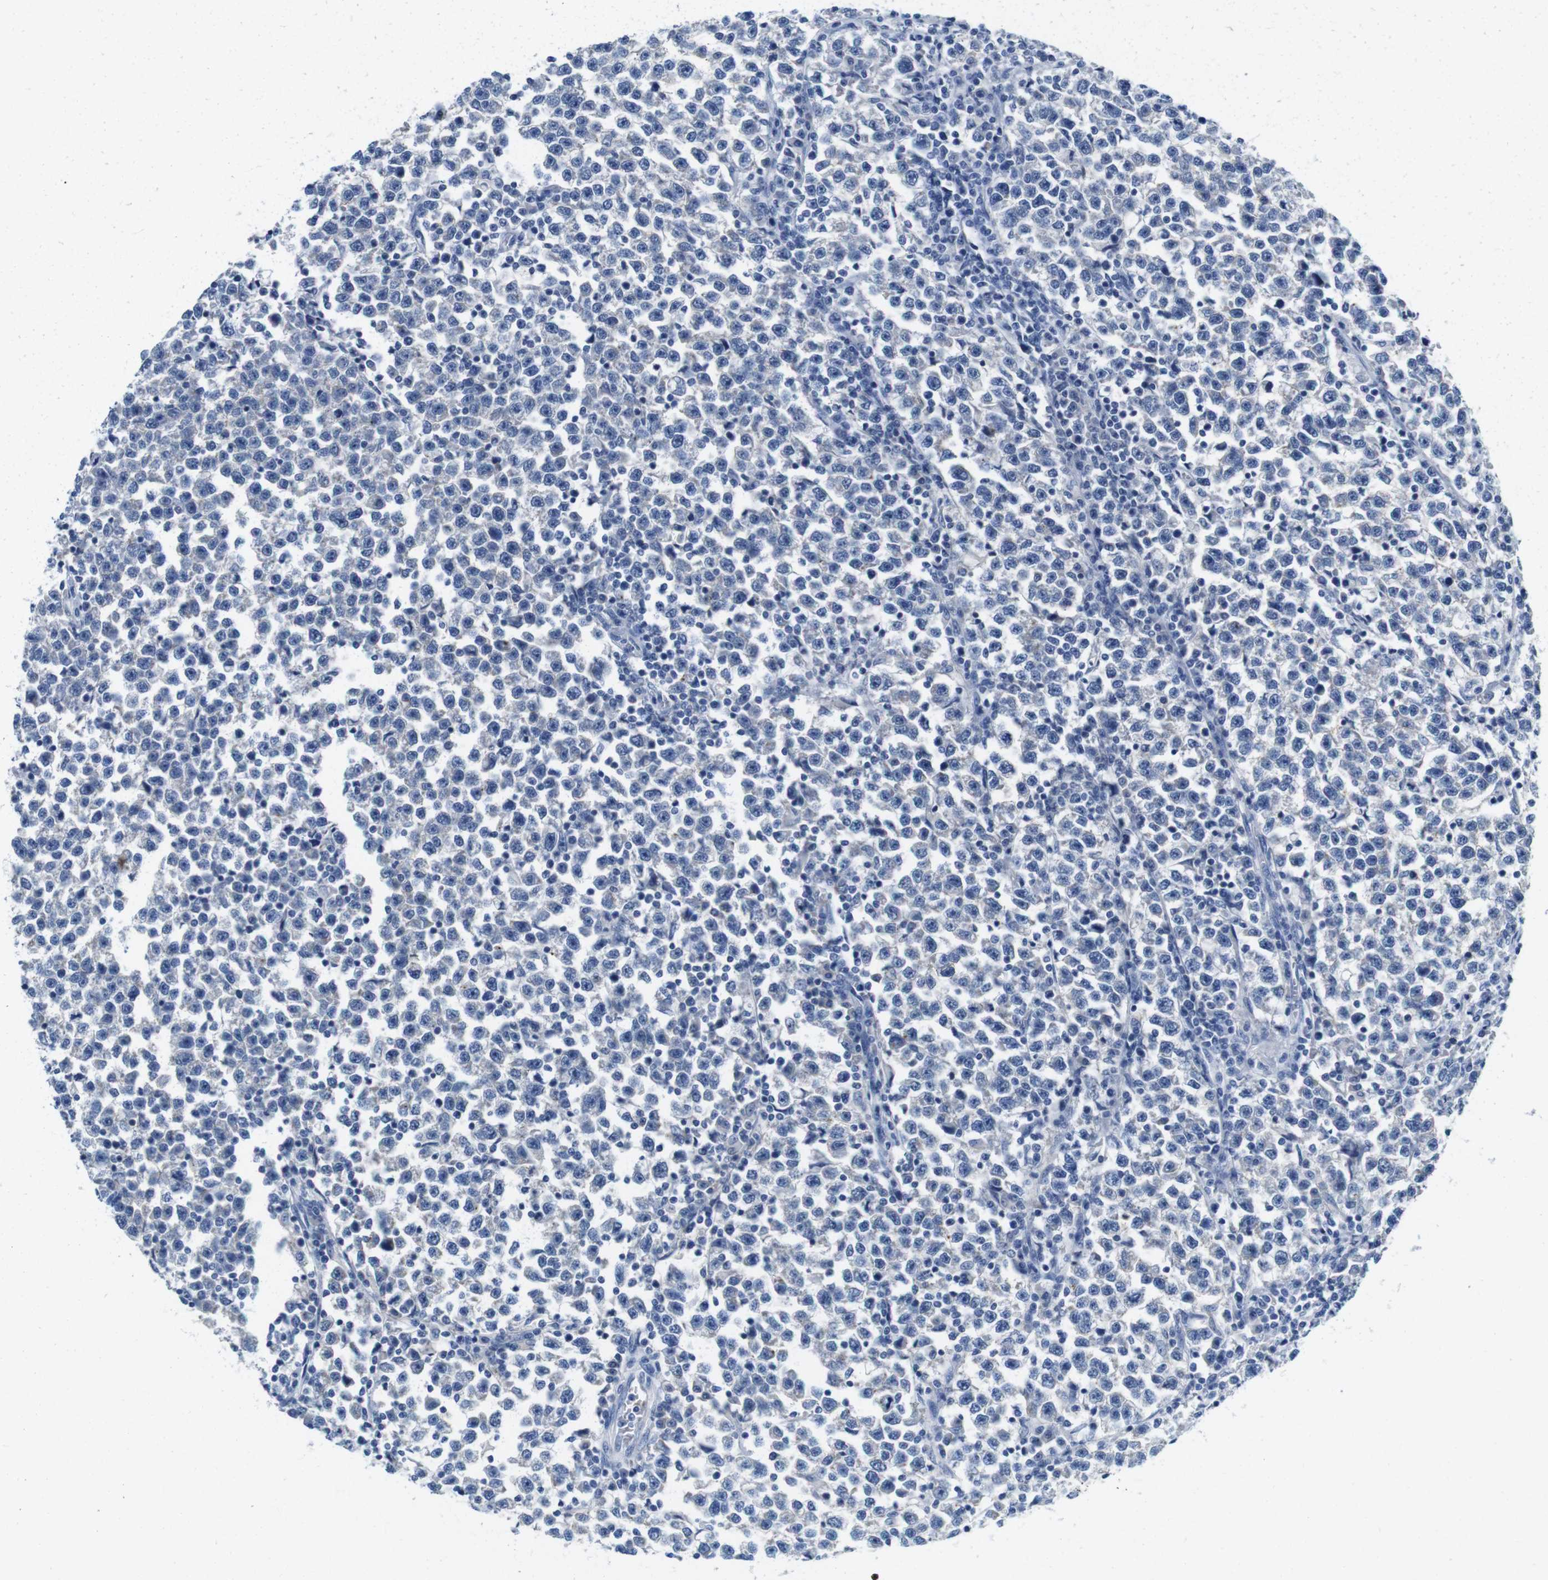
{"staining": {"intensity": "negative", "quantity": "none", "location": "none"}, "tissue": "testis cancer", "cell_type": "Tumor cells", "image_type": "cancer", "snomed": [{"axis": "morphology", "description": "Normal tissue, NOS"}, {"axis": "morphology", "description": "Seminoma, NOS"}, {"axis": "topography", "description": "Testis"}], "caption": "Immunohistochemistry (IHC) histopathology image of human testis cancer (seminoma) stained for a protein (brown), which exhibits no positivity in tumor cells.", "gene": "IGSF8", "patient": {"sex": "male", "age": 43}}